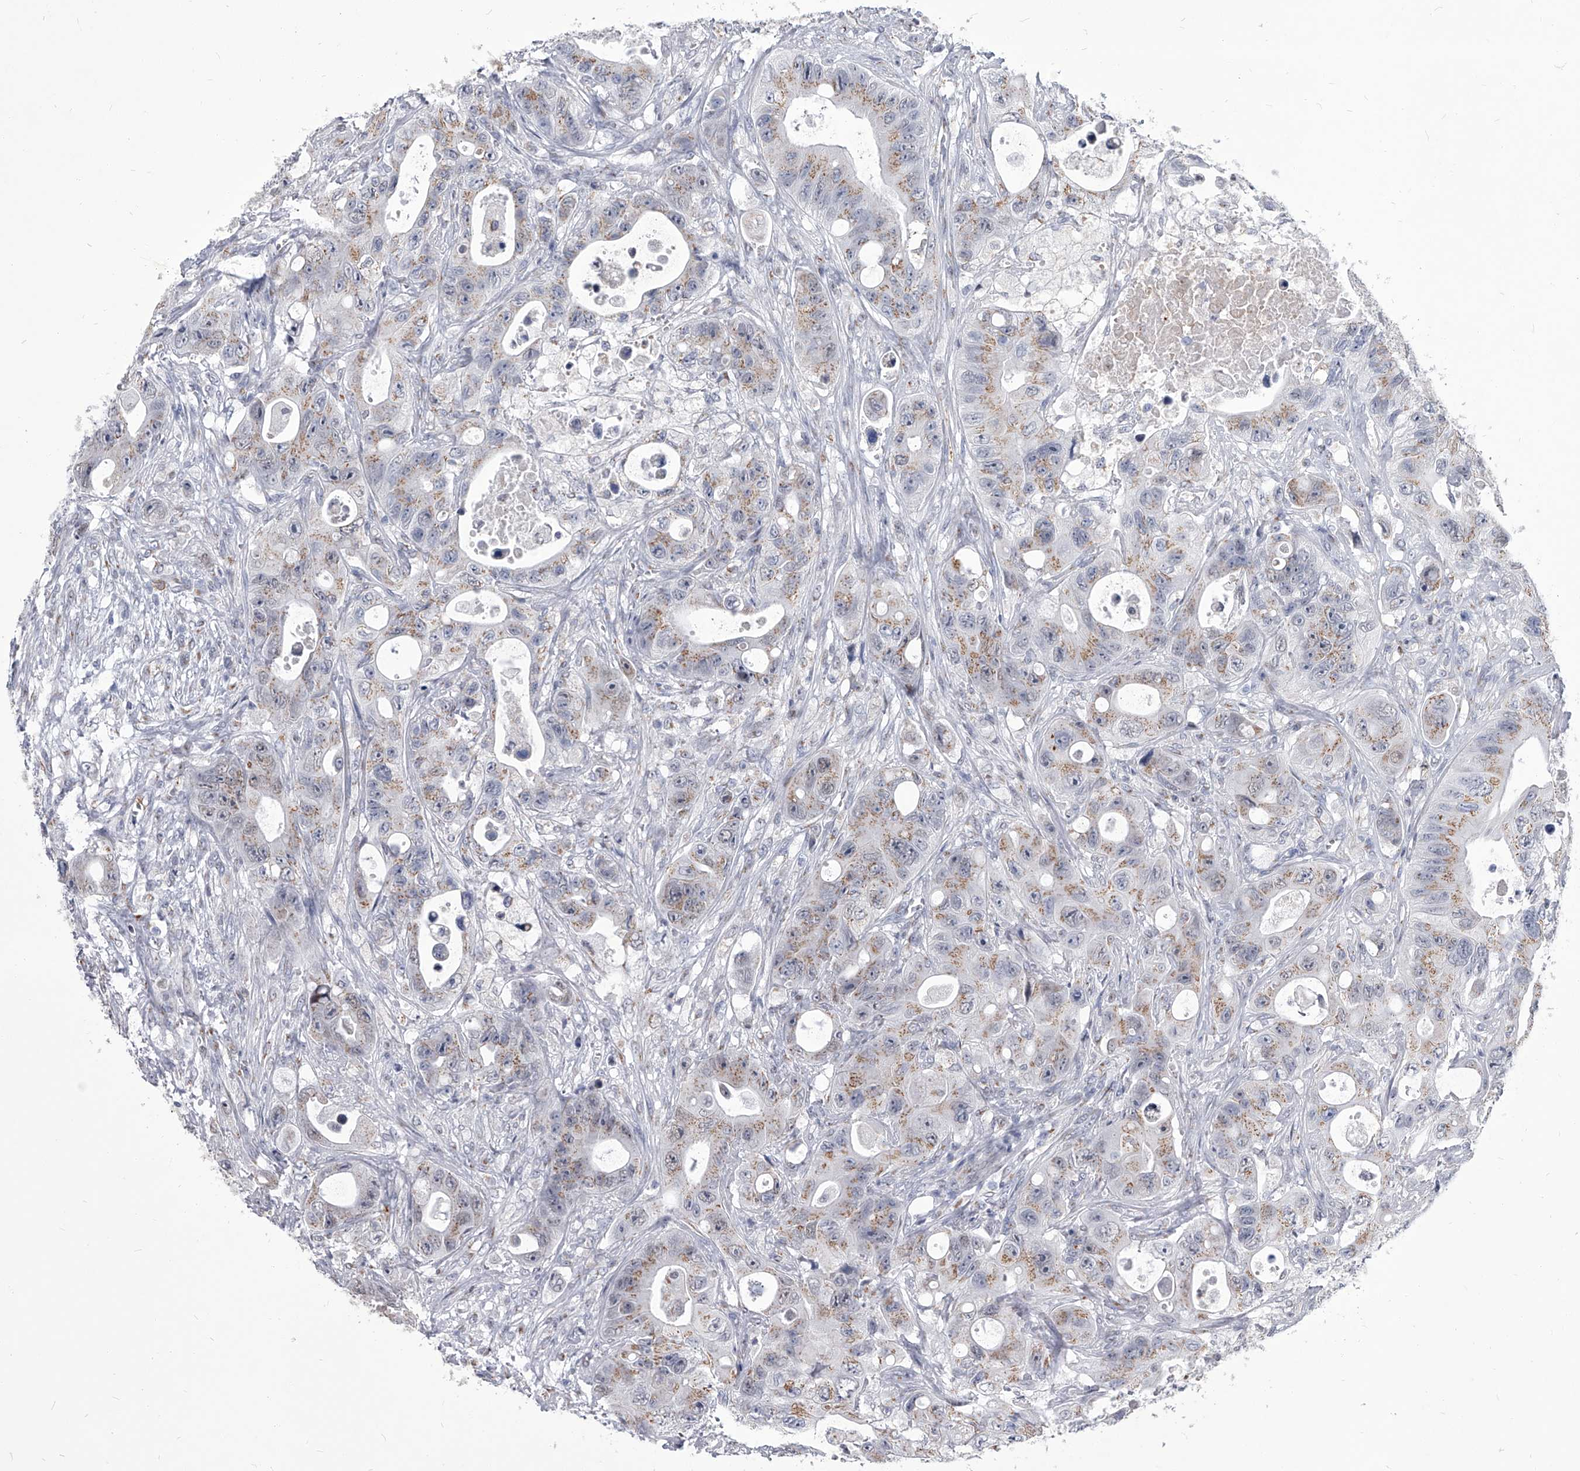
{"staining": {"intensity": "moderate", "quantity": "25%-75%", "location": "cytoplasmic/membranous"}, "tissue": "colorectal cancer", "cell_type": "Tumor cells", "image_type": "cancer", "snomed": [{"axis": "morphology", "description": "Adenocarcinoma, NOS"}, {"axis": "topography", "description": "Colon"}], "caption": "Immunohistochemical staining of human adenocarcinoma (colorectal) displays moderate cytoplasmic/membranous protein expression in about 25%-75% of tumor cells. (Stains: DAB (3,3'-diaminobenzidine) in brown, nuclei in blue, Microscopy: brightfield microscopy at high magnification).", "gene": "EVA1C", "patient": {"sex": "female", "age": 46}}